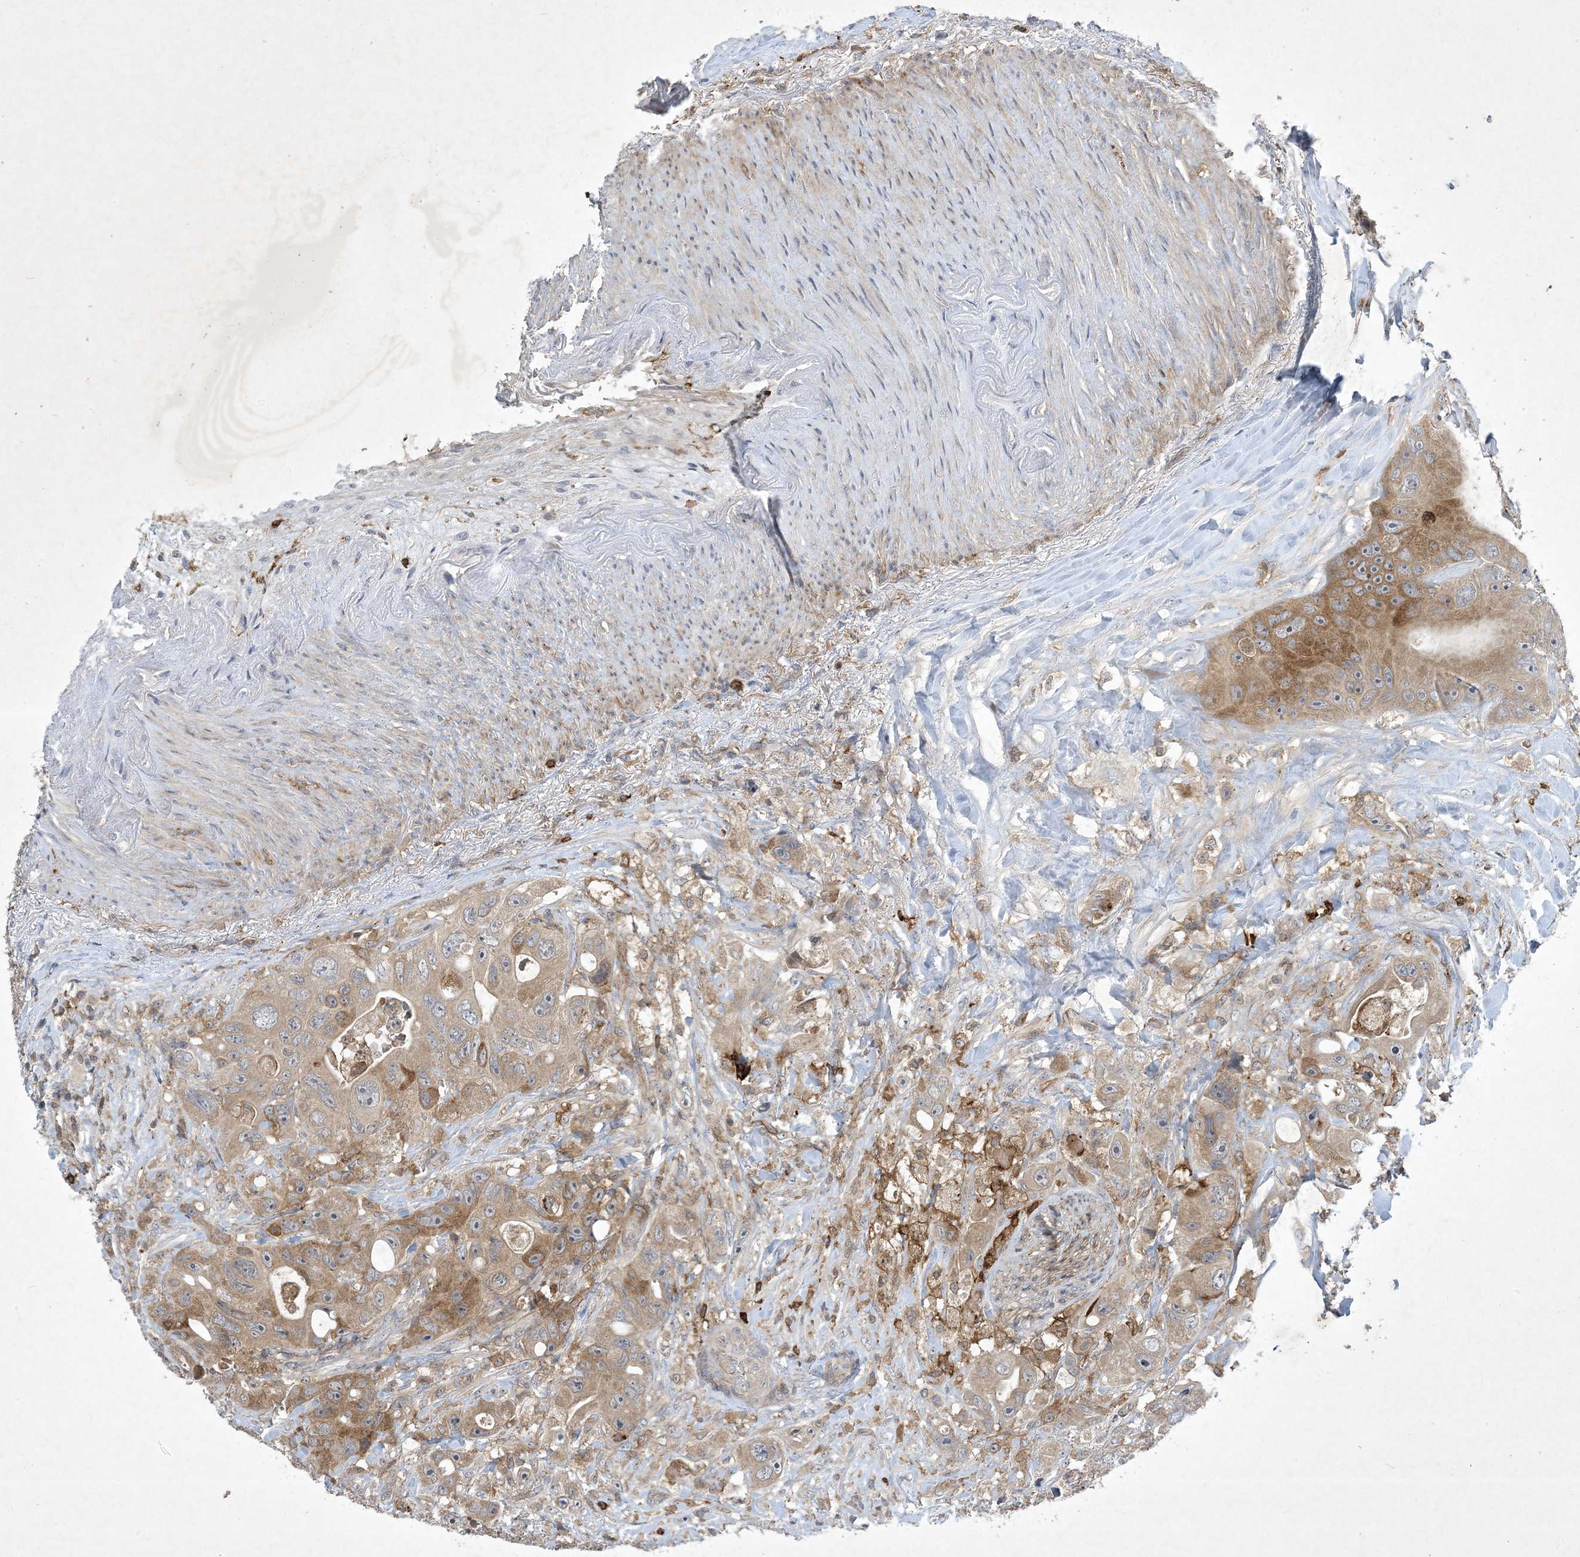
{"staining": {"intensity": "moderate", "quantity": "<25%", "location": "cytoplasmic/membranous"}, "tissue": "colorectal cancer", "cell_type": "Tumor cells", "image_type": "cancer", "snomed": [{"axis": "morphology", "description": "Adenocarcinoma, NOS"}, {"axis": "topography", "description": "Colon"}], "caption": "This image demonstrates colorectal adenocarcinoma stained with IHC to label a protein in brown. The cytoplasmic/membranous of tumor cells show moderate positivity for the protein. Nuclei are counter-stained blue.", "gene": "AK9", "patient": {"sex": "female", "age": 46}}